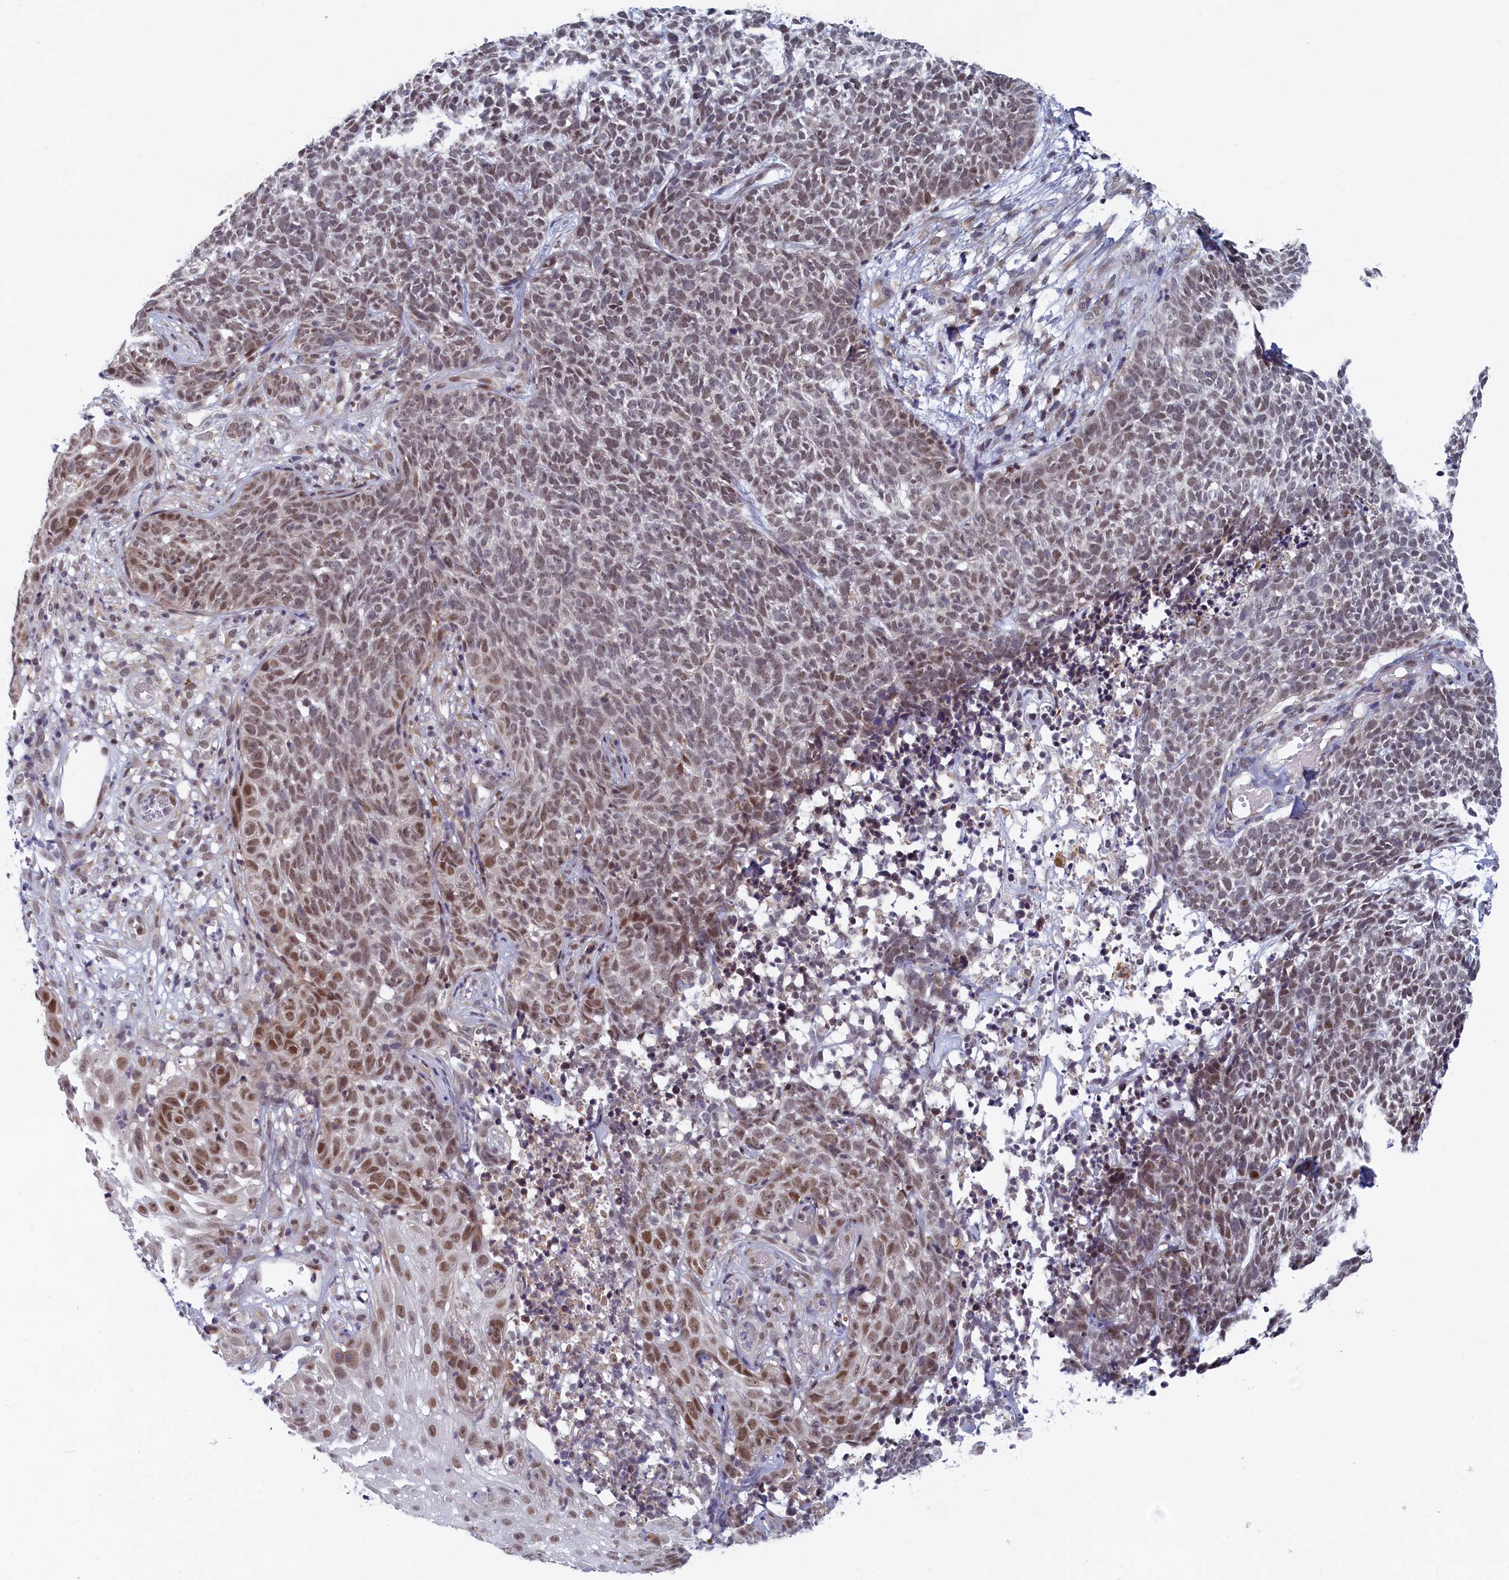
{"staining": {"intensity": "moderate", "quantity": "<25%", "location": "nuclear"}, "tissue": "skin cancer", "cell_type": "Tumor cells", "image_type": "cancer", "snomed": [{"axis": "morphology", "description": "Basal cell carcinoma"}, {"axis": "topography", "description": "Skin"}], "caption": "A histopathology image of skin cancer (basal cell carcinoma) stained for a protein demonstrates moderate nuclear brown staining in tumor cells. The staining is performed using DAB (3,3'-diaminobenzidine) brown chromogen to label protein expression. The nuclei are counter-stained blue using hematoxylin.", "gene": "DNAJC17", "patient": {"sex": "female", "age": 84}}